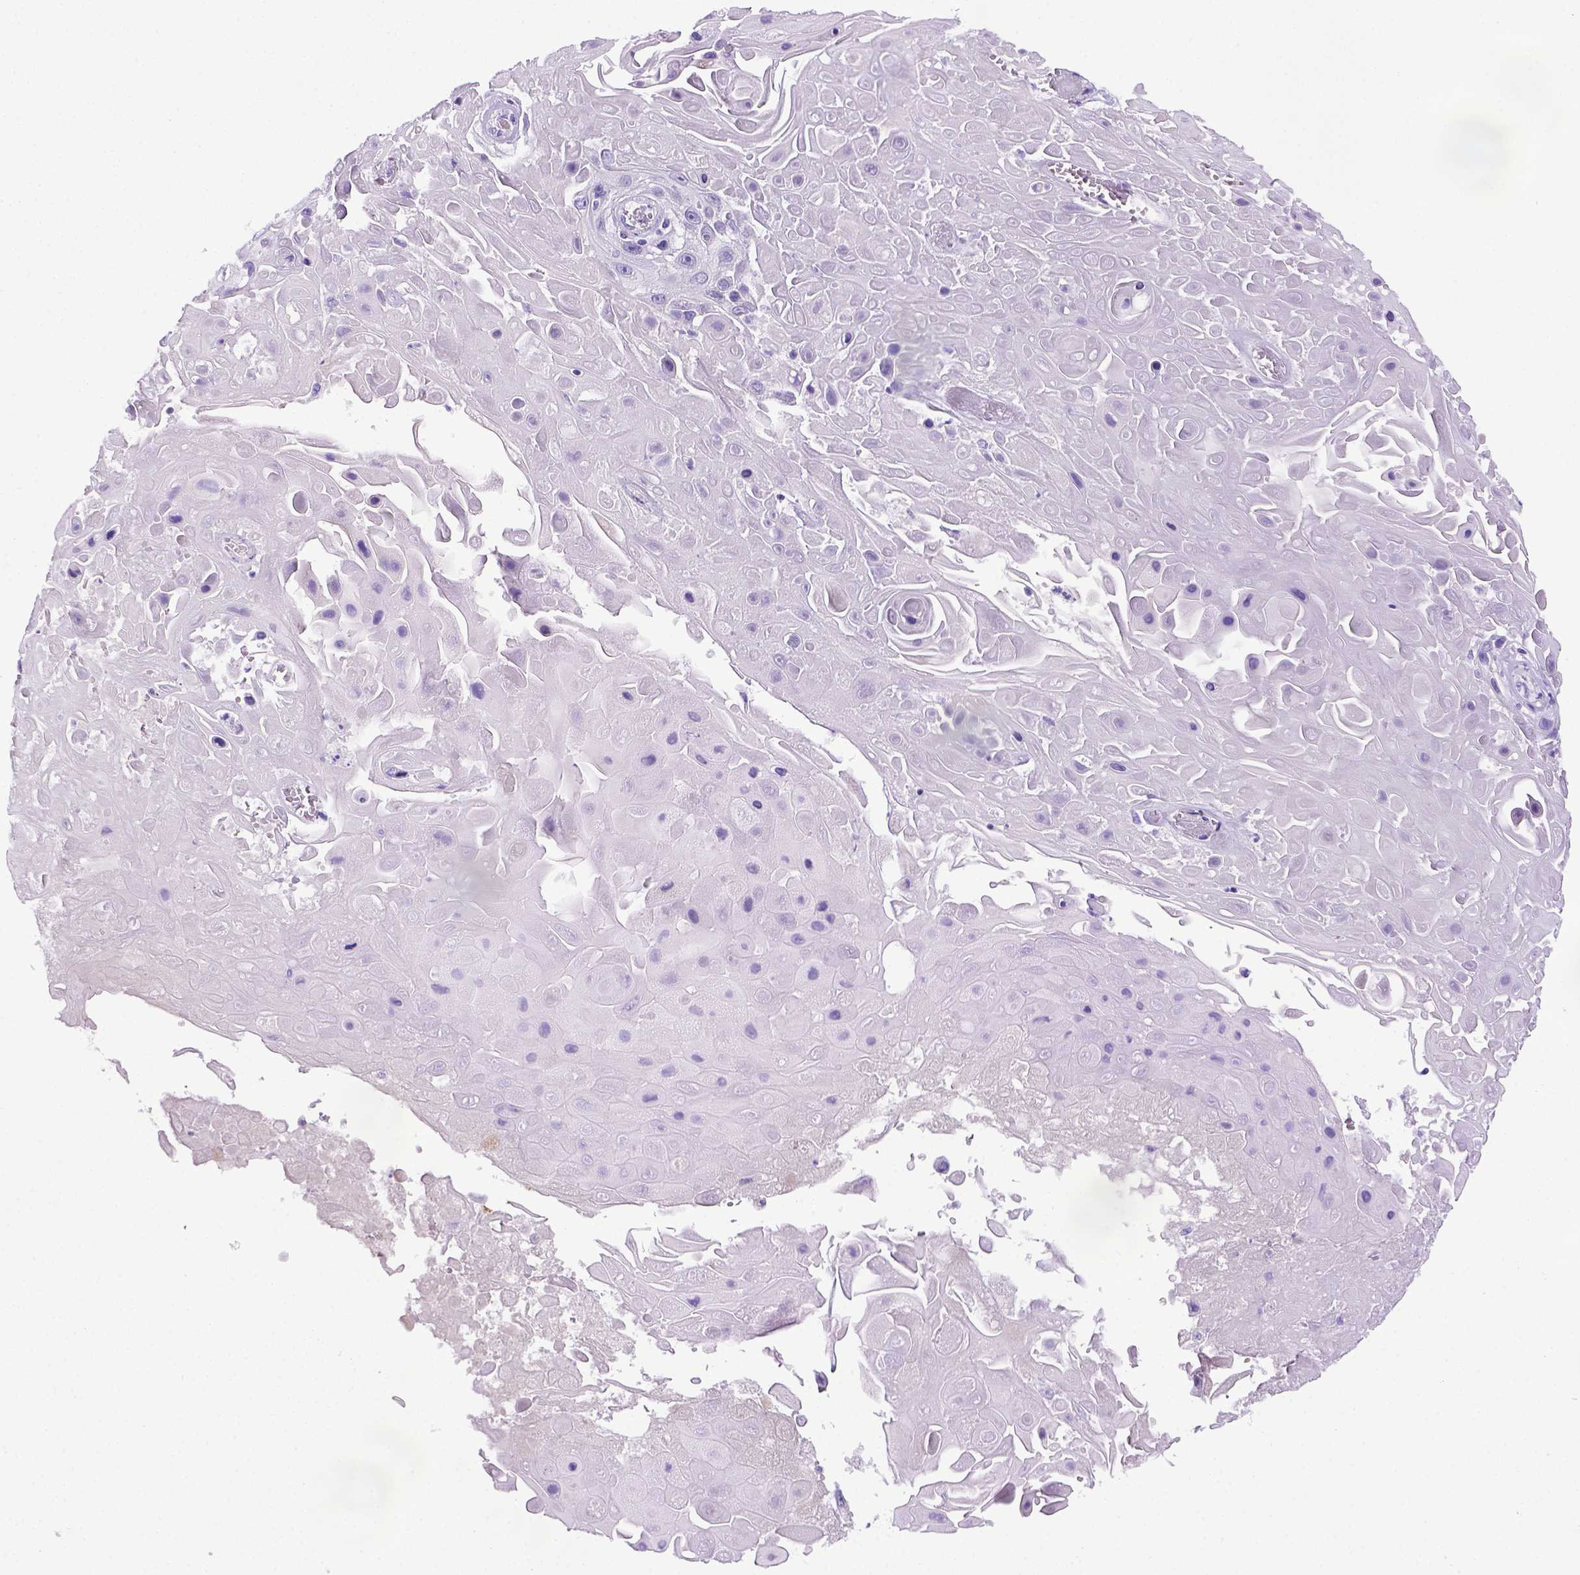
{"staining": {"intensity": "negative", "quantity": "none", "location": "none"}, "tissue": "skin cancer", "cell_type": "Tumor cells", "image_type": "cancer", "snomed": [{"axis": "morphology", "description": "Squamous cell carcinoma, NOS"}, {"axis": "topography", "description": "Skin"}], "caption": "Histopathology image shows no significant protein staining in tumor cells of skin cancer (squamous cell carcinoma). Nuclei are stained in blue.", "gene": "ITIH4", "patient": {"sex": "male", "age": 82}}